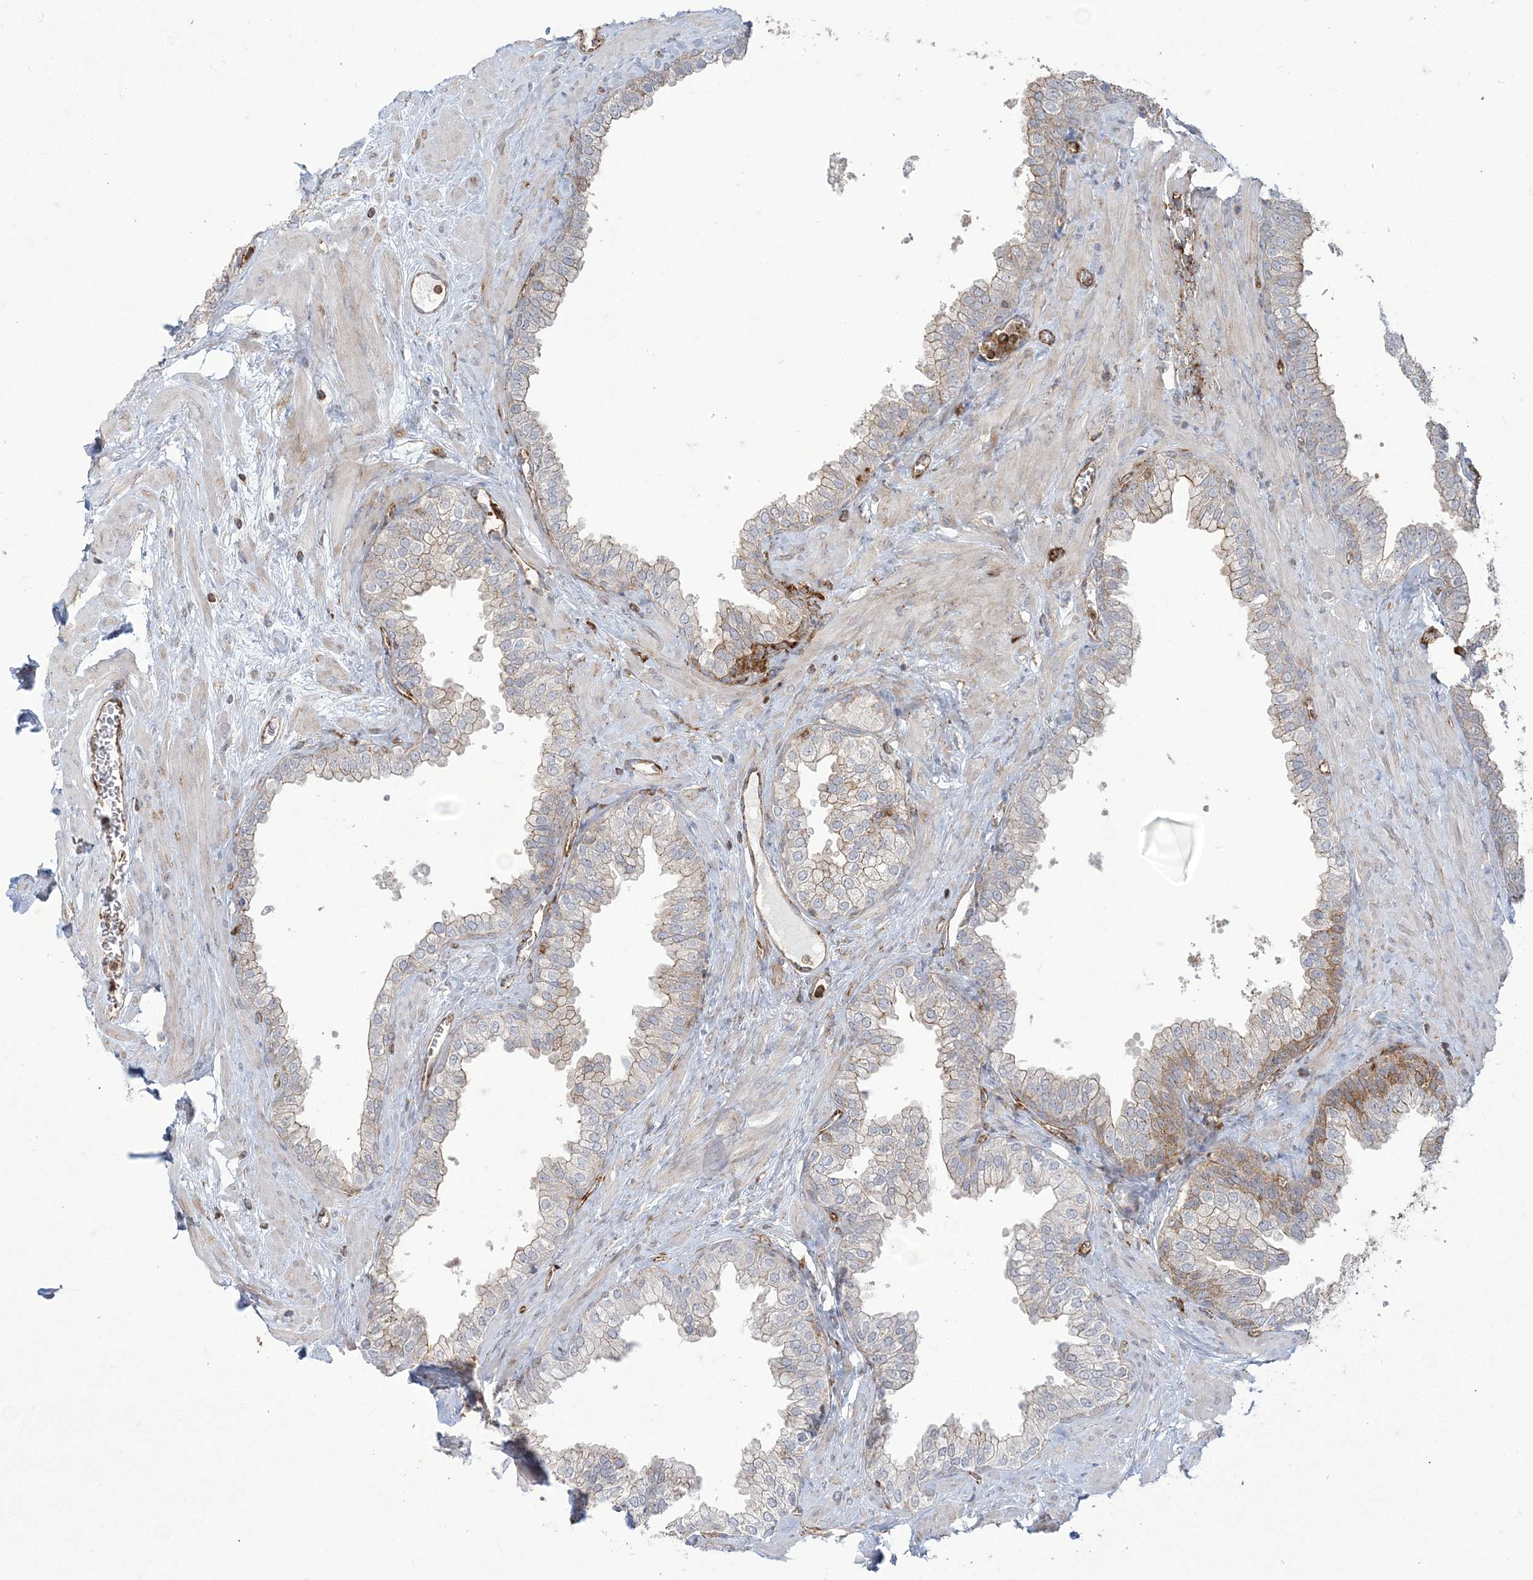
{"staining": {"intensity": "moderate", "quantity": "25%-75%", "location": "cytoplasmic/membranous"}, "tissue": "prostate", "cell_type": "Glandular cells", "image_type": "normal", "snomed": [{"axis": "morphology", "description": "Normal tissue, NOS"}, {"axis": "morphology", "description": "Urothelial carcinoma, Low grade"}, {"axis": "topography", "description": "Urinary bladder"}, {"axis": "topography", "description": "Prostate"}], "caption": "Human prostate stained for a protein (brown) exhibits moderate cytoplasmic/membranous positive positivity in approximately 25%-75% of glandular cells.", "gene": "DERL3", "patient": {"sex": "male", "age": 60}}